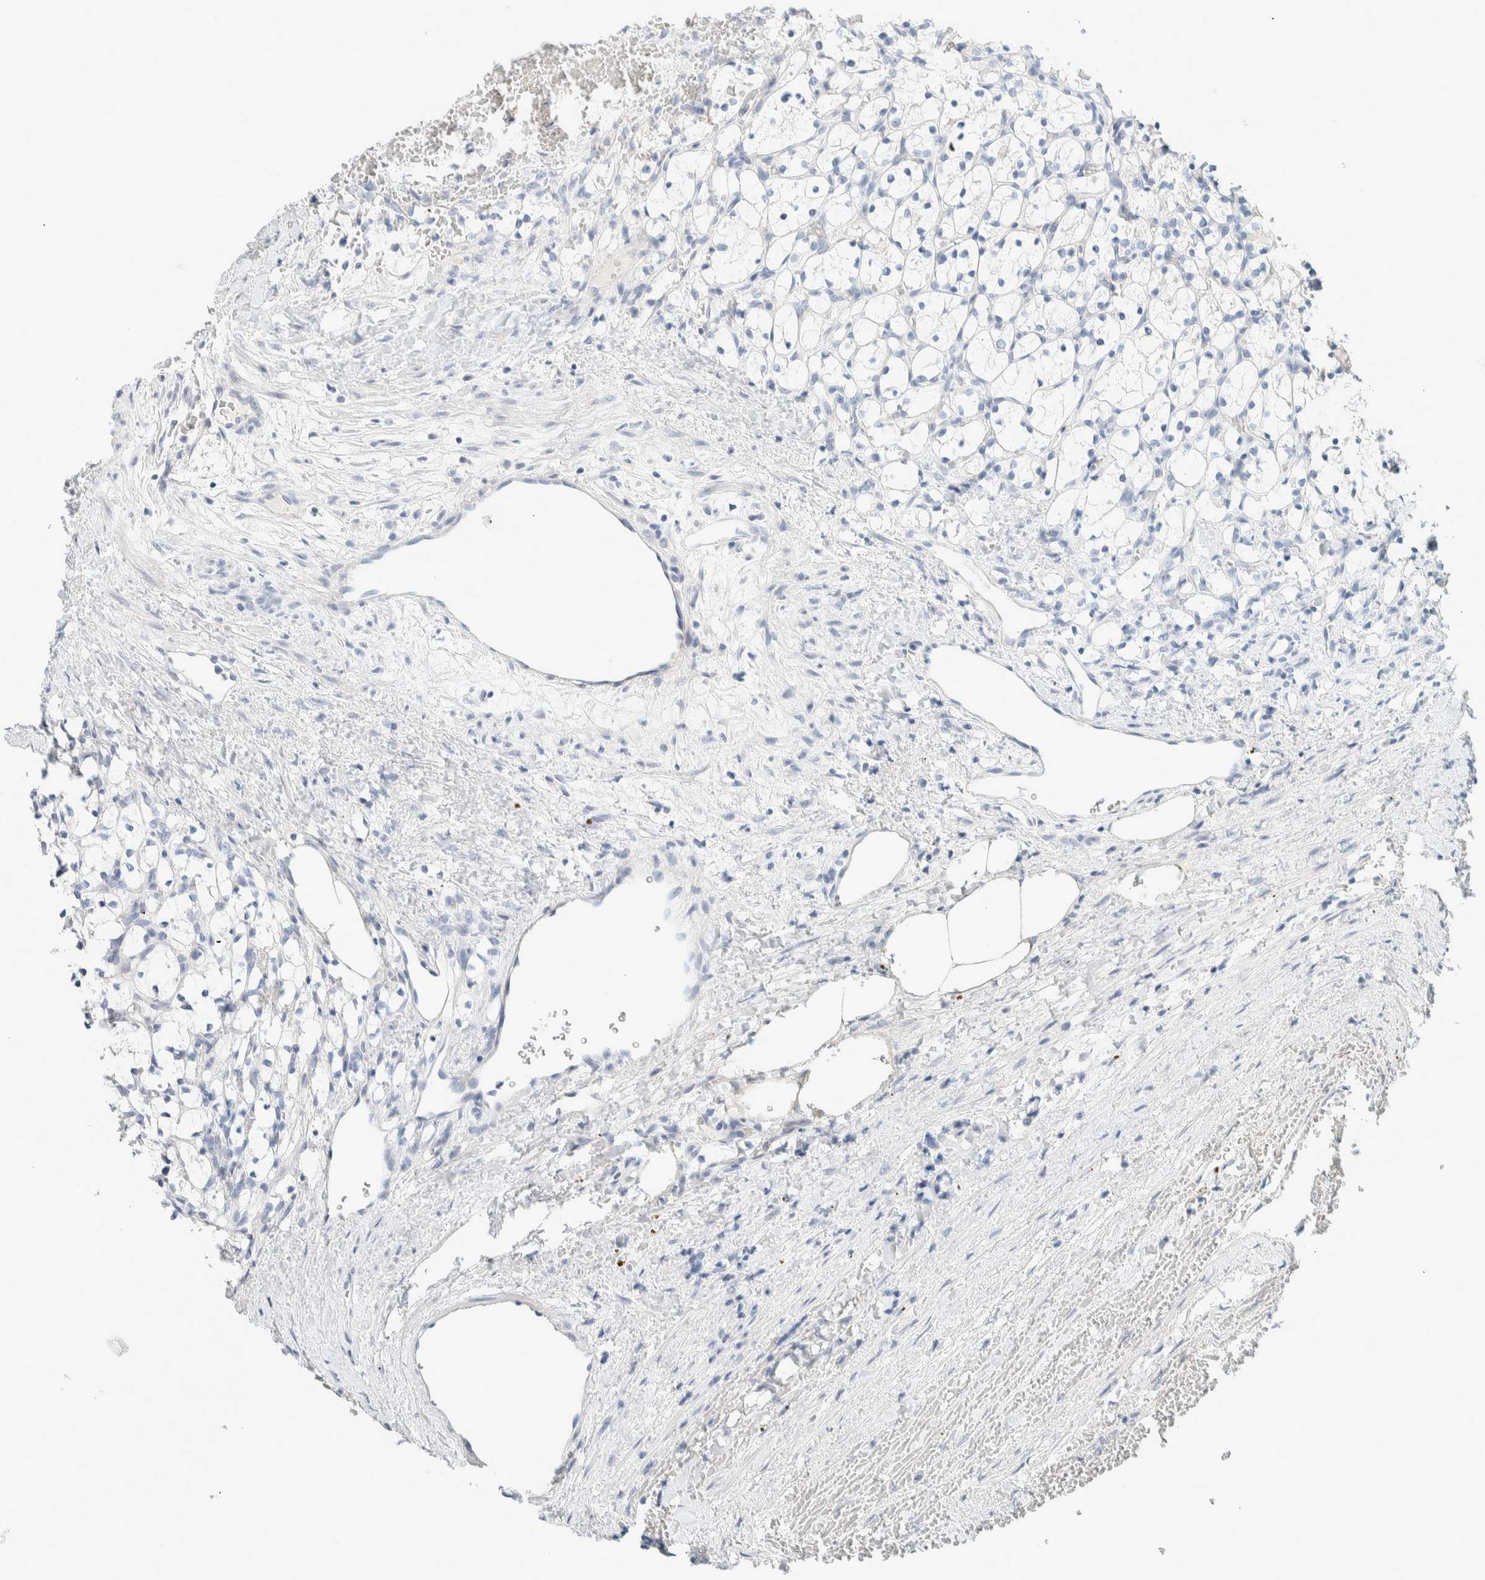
{"staining": {"intensity": "negative", "quantity": "none", "location": "none"}, "tissue": "renal cancer", "cell_type": "Tumor cells", "image_type": "cancer", "snomed": [{"axis": "morphology", "description": "Adenocarcinoma, NOS"}, {"axis": "topography", "description": "Kidney"}], "caption": "Renal adenocarcinoma was stained to show a protein in brown. There is no significant staining in tumor cells. (IHC, brightfield microscopy, high magnification).", "gene": "ALOX12B", "patient": {"sex": "female", "age": 69}}